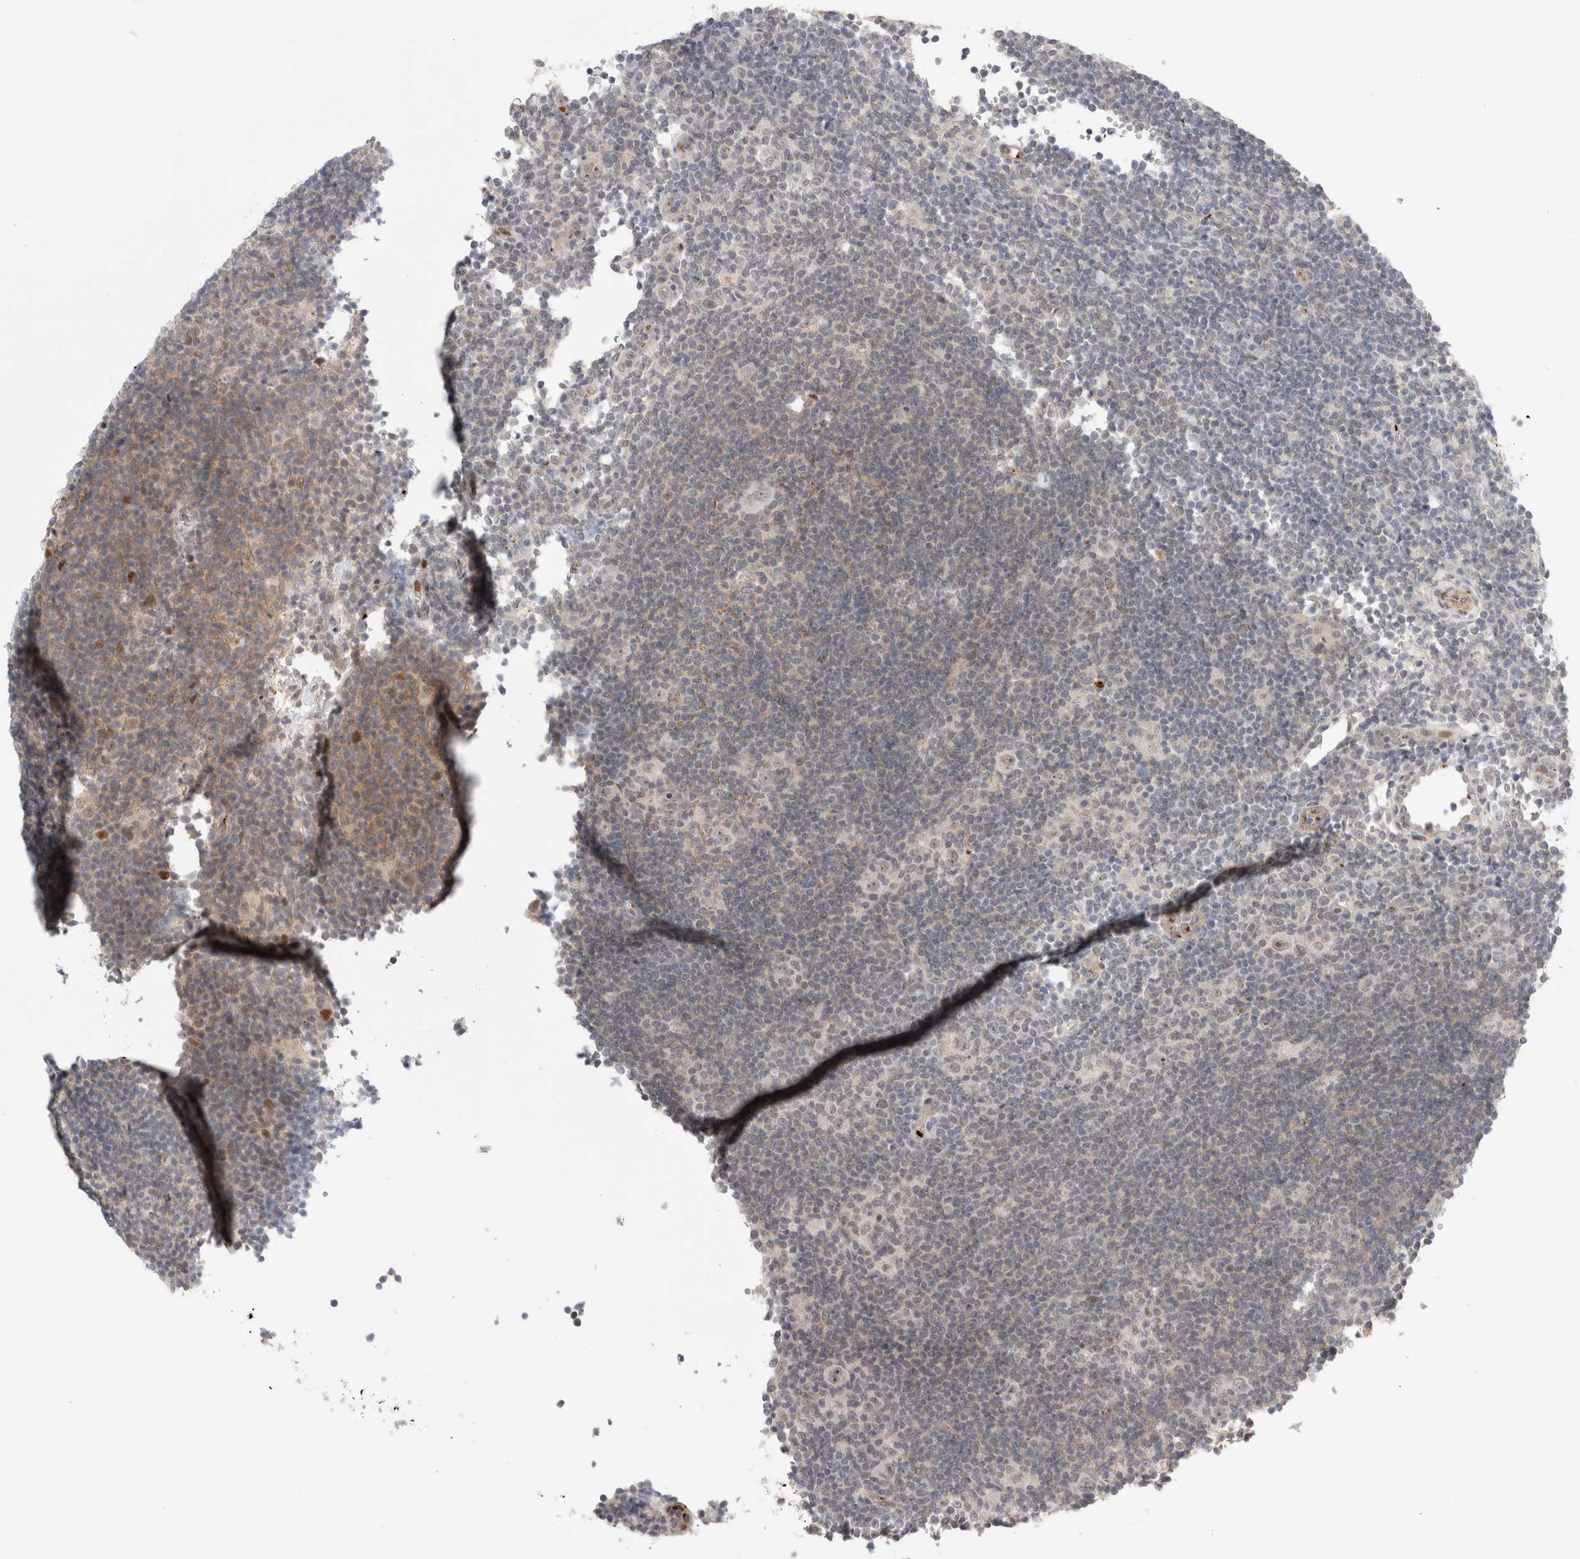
{"staining": {"intensity": "weak", "quantity": ">75%", "location": "nuclear"}, "tissue": "lymphoma", "cell_type": "Tumor cells", "image_type": "cancer", "snomed": [{"axis": "morphology", "description": "Hodgkin's disease, NOS"}, {"axis": "topography", "description": "Lymph node"}], "caption": "The micrograph shows a brown stain indicating the presence of a protein in the nuclear of tumor cells in Hodgkin's disease. The protein is stained brown, and the nuclei are stained in blue (DAB (3,3'-diaminobenzidine) IHC with brightfield microscopy, high magnification).", "gene": "VPS28", "patient": {"sex": "female", "age": 57}}